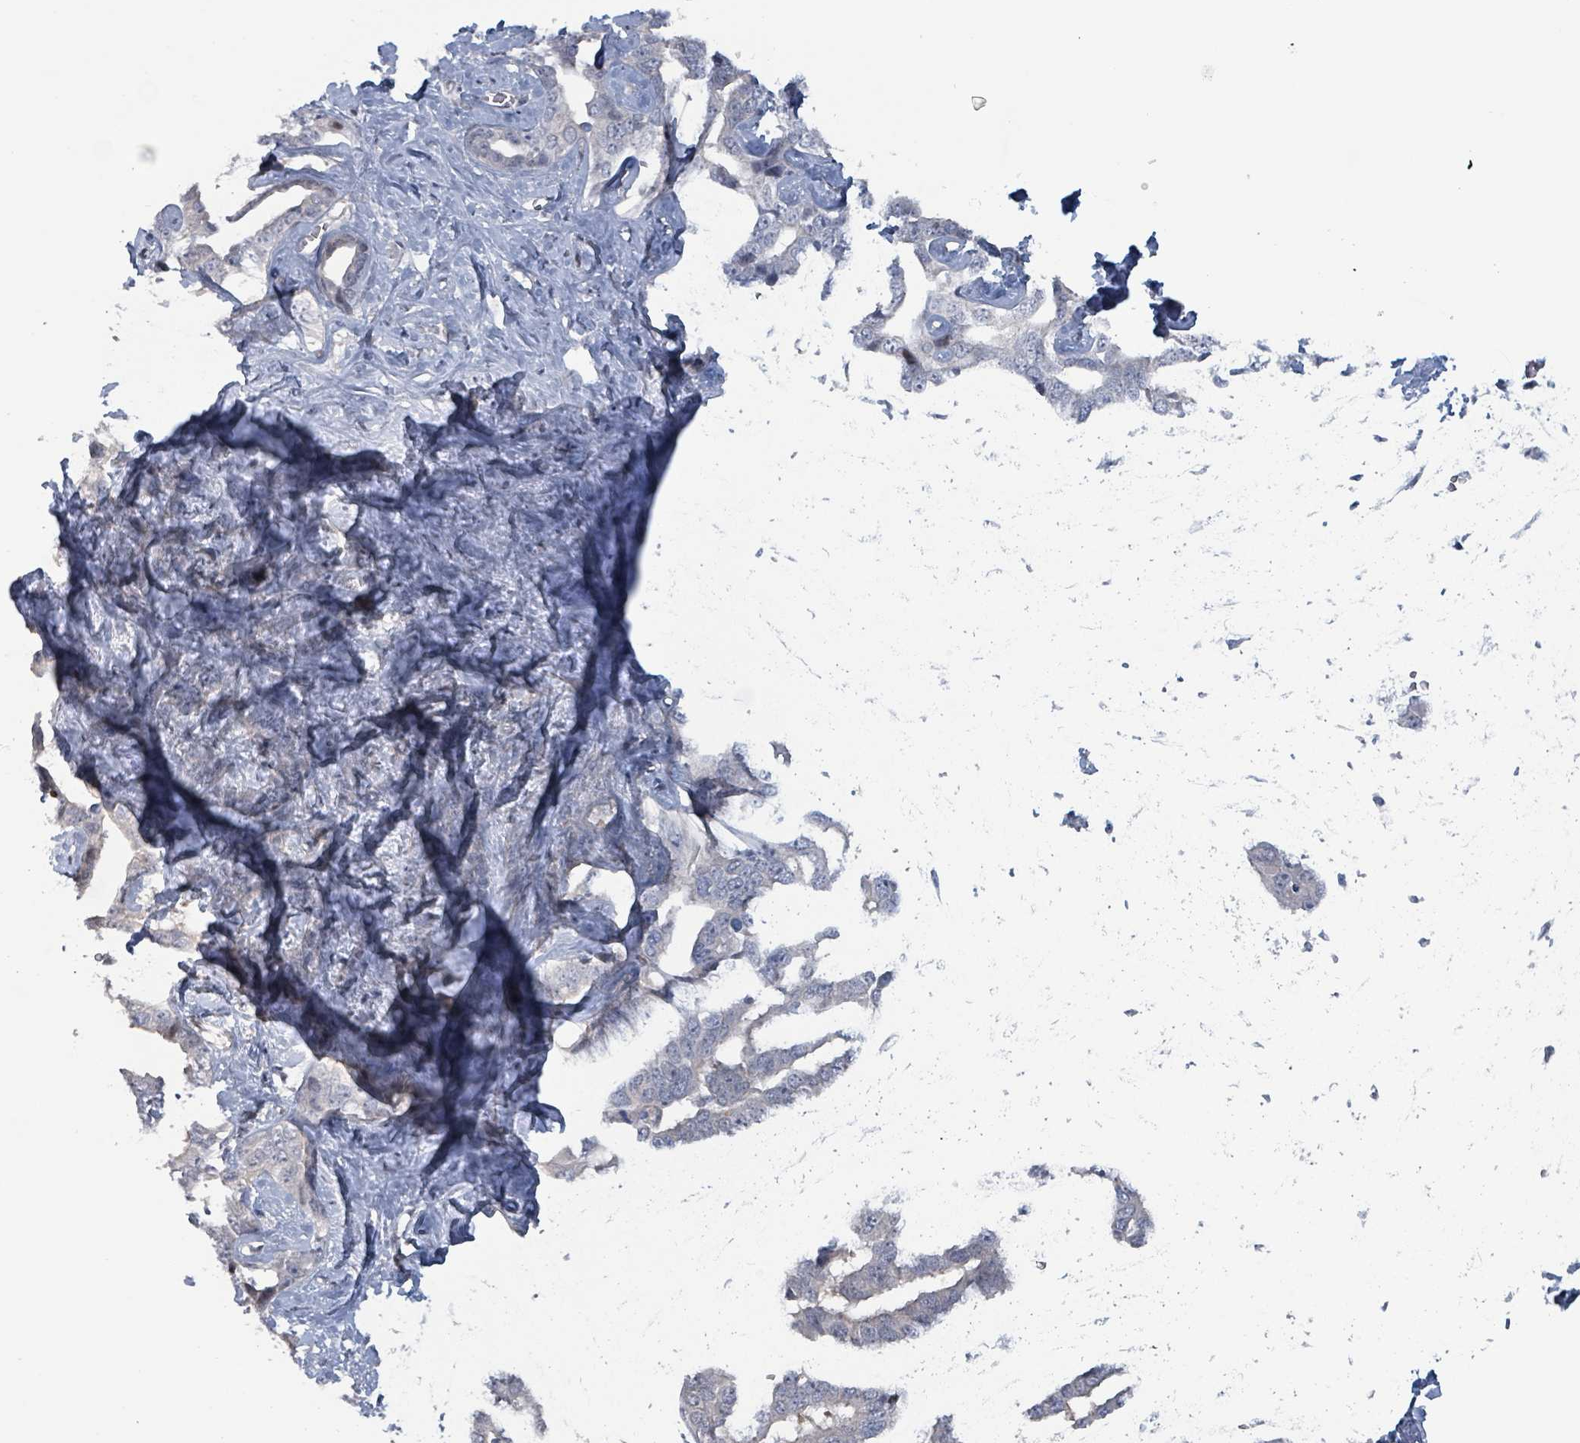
{"staining": {"intensity": "negative", "quantity": "none", "location": "none"}, "tissue": "liver cancer", "cell_type": "Tumor cells", "image_type": "cancer", "snomed": [{"axis": "morphology", "description": "Cholangiocarcinoma"}, {"axis": "topography", "description": "Liver"}], "caption": "Immunohistochemistry of liver cancer (cholangiocarcinoma) displays no staining in tumor cells. Nuclei are stained in blue.", "gene": "BIVM", "patient": {"sex": "male", "age": 59}}